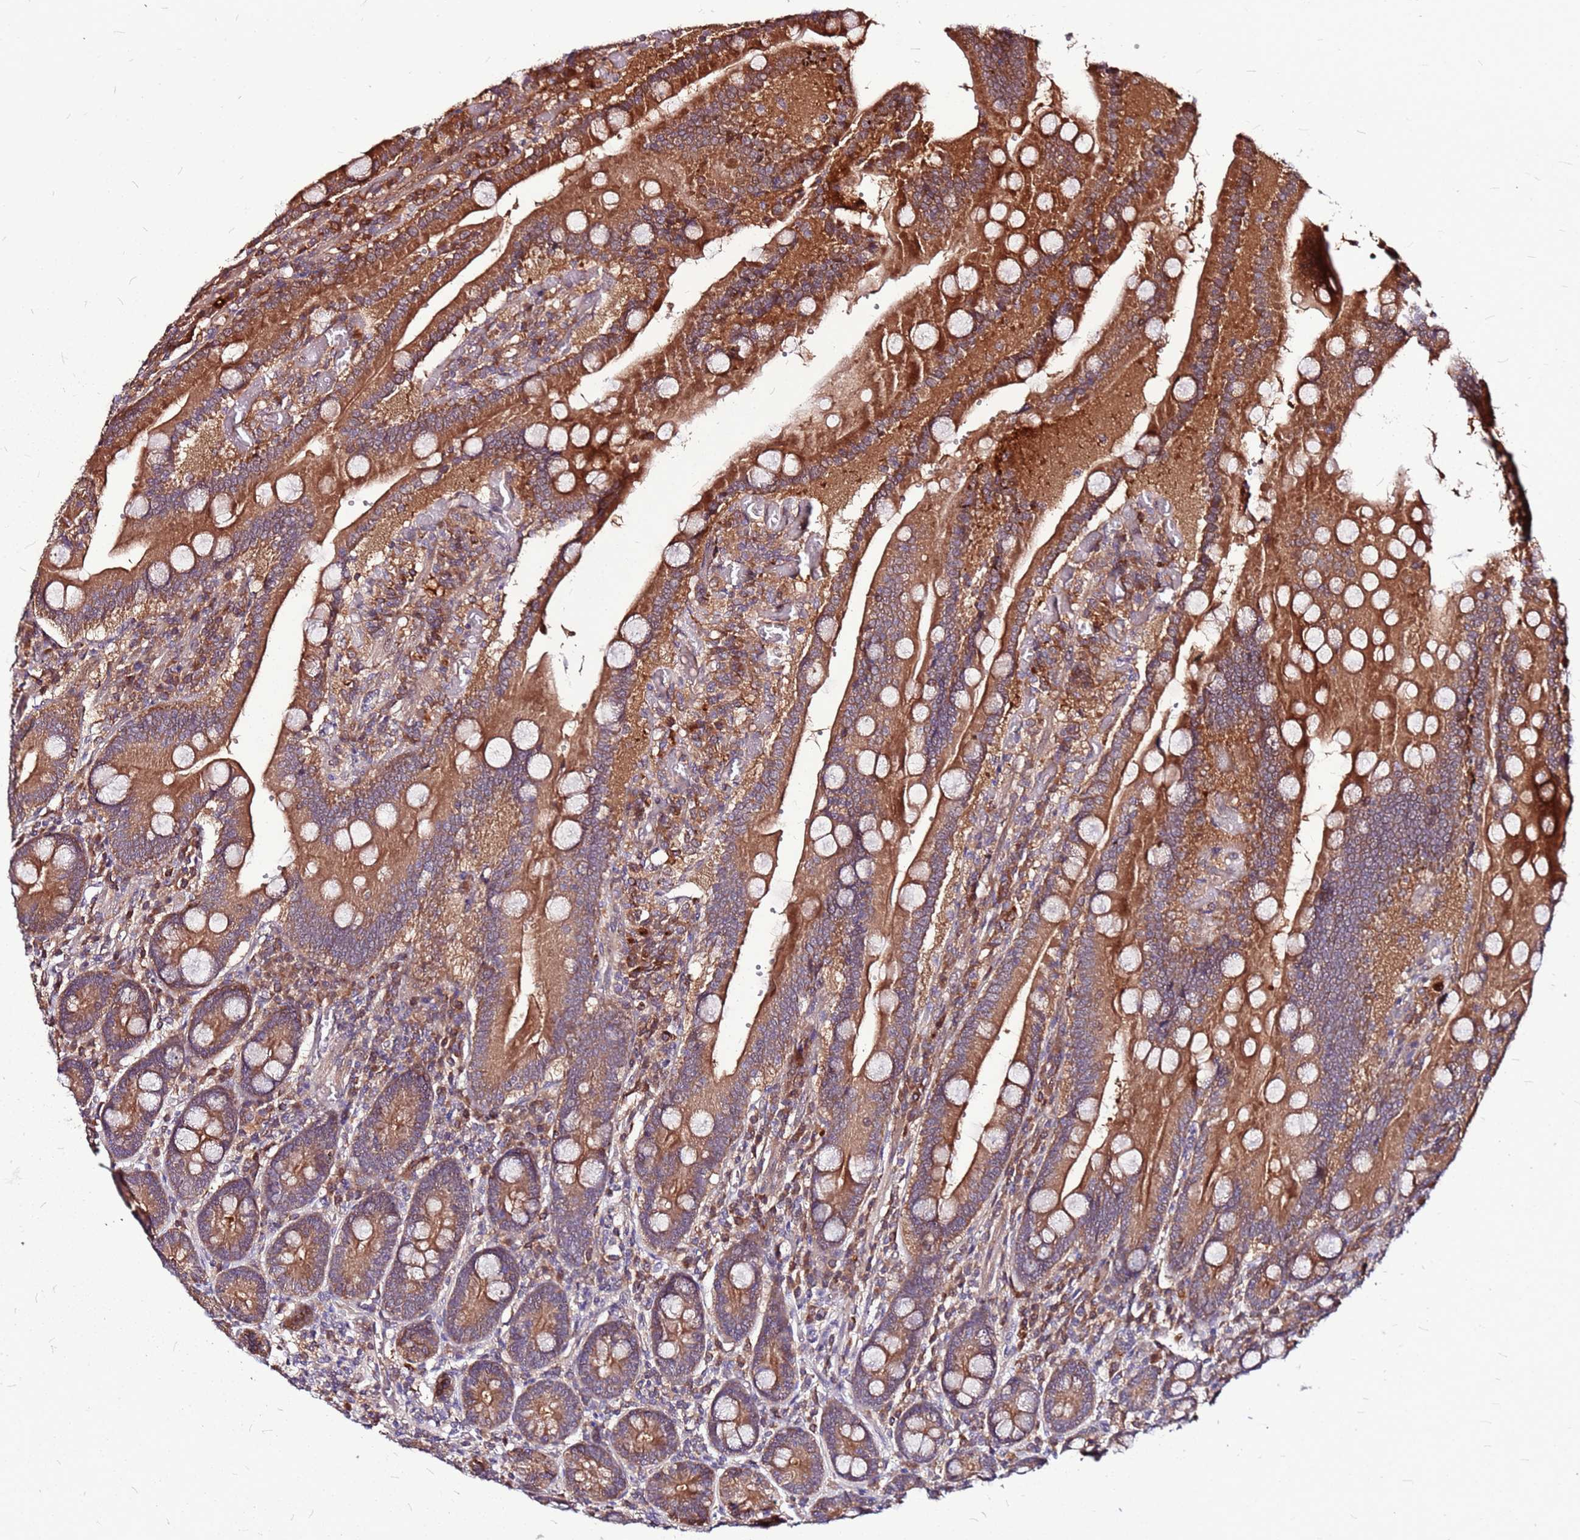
{"staining": {"intensity": "strong", "quantity": ">75%", "location": "cytoplasmic/membranous"}, "tissue": "duodenum", "cell_type": "Glandular cells", "image_type": "normal", "snomed": [{"axis": "morphology", "description": "Normal tissue, NOS"}, {"axis": "topography", "description": "Duodenum"}], "caption": "Strong cytoplasmic/membranous positivity is seen in about >75% of glandular cells in normal duodenum. (DAB = brown stain, brightfield microscopy at high magnification).", "gene": "LYPLAL1", "patient": {"sex": "female", "age": 62}}